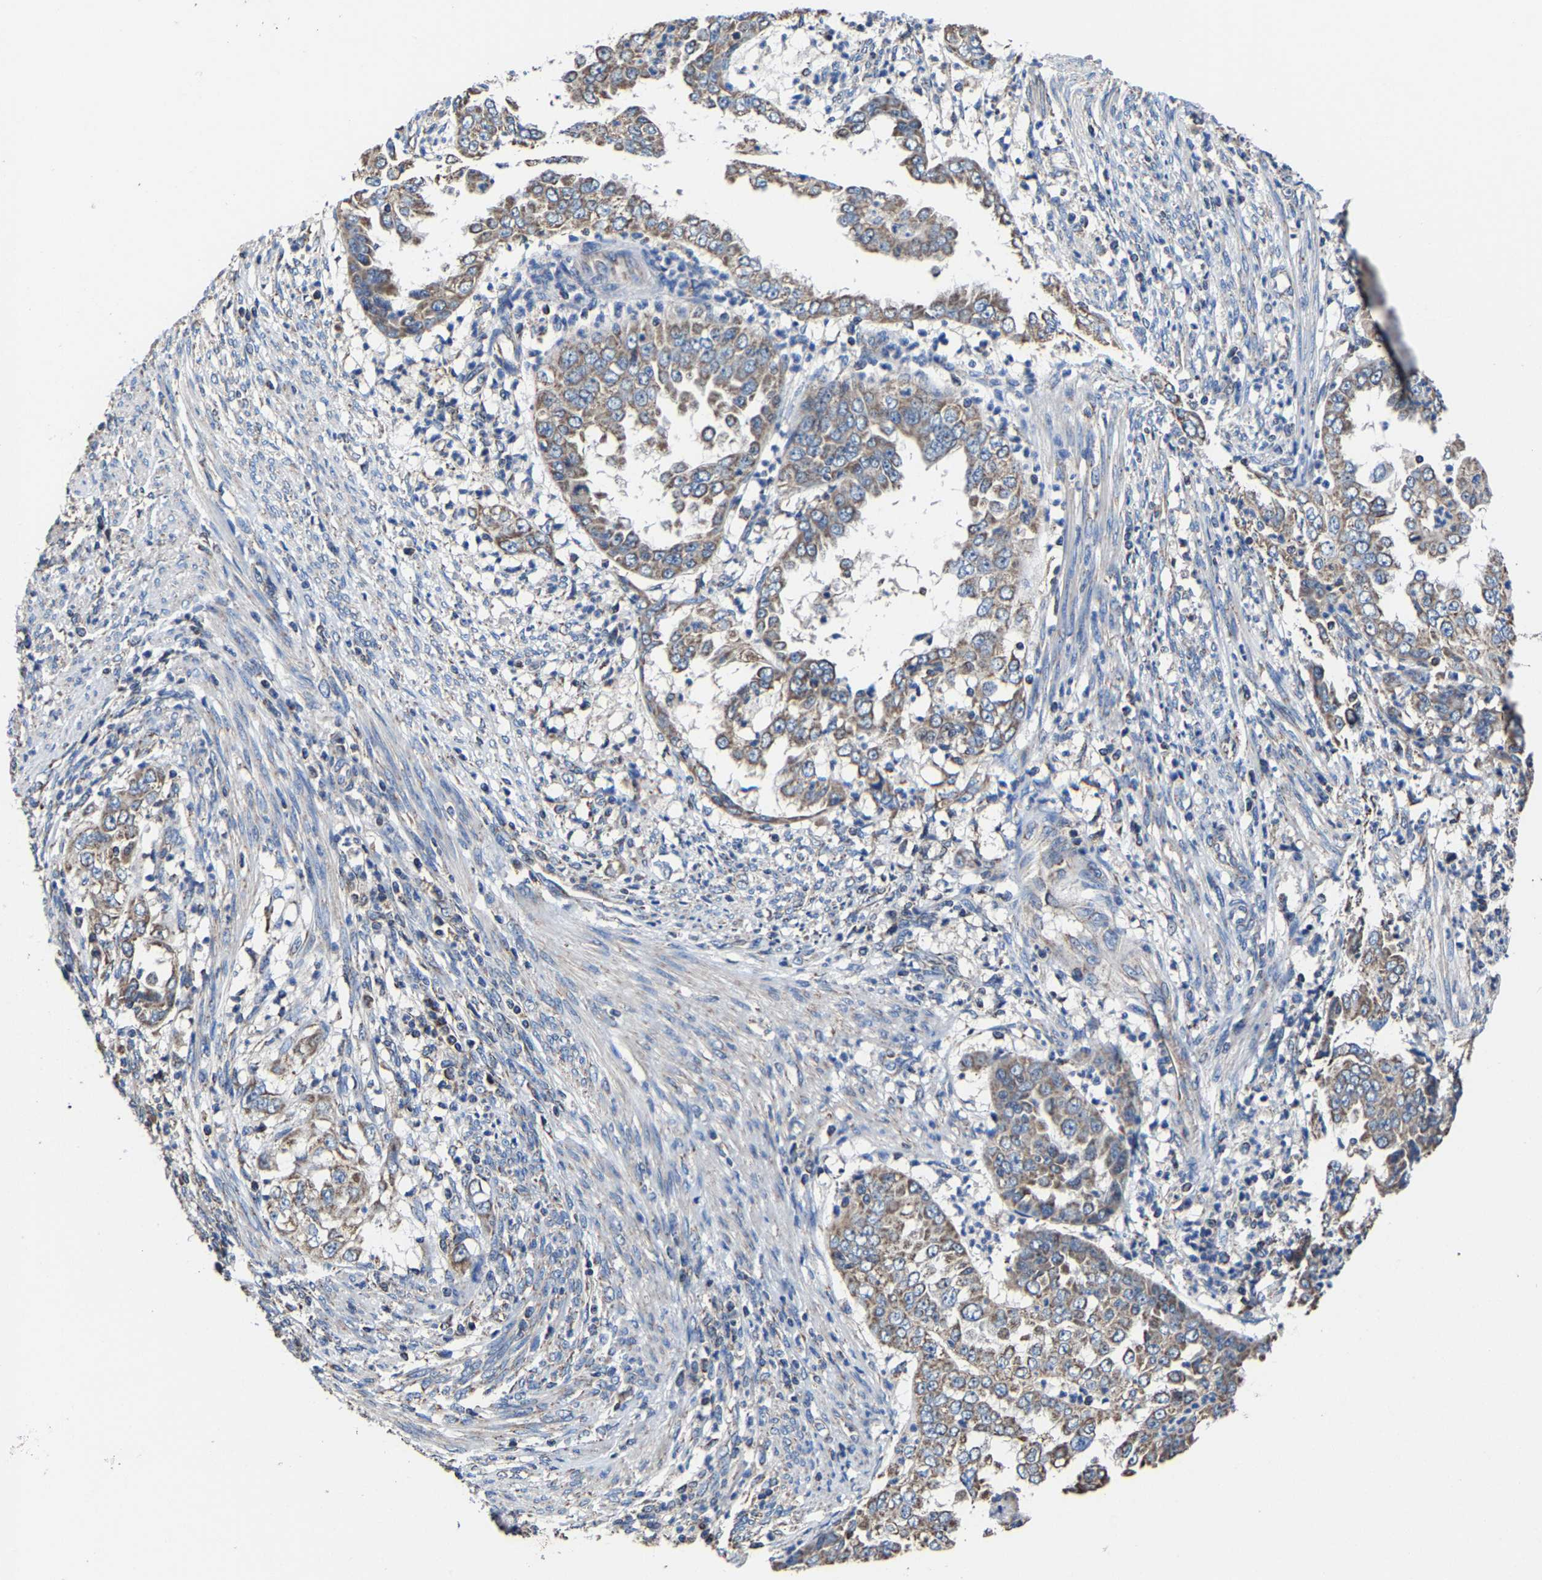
{"staining": {"intensity": "weak", "quantity": ">75%", "location": "cytoplasmic/membranous"}, "tissue": "endometrial cancer", "cell_type": "Tumor cells", "image_type": "cancer", "snomed": [{"axis": "morphology", "description": "Adenocarcinoma, NOS"}, {"axis": "topography", "description": "Endometrium"}], "caption": "Approximately >75% of tumor cells in human endometrial cancer demonstrate weak cytoplasmic/membranous protein positivity as visualized by brown immunohistochemical staining.", "gene": "ZCCHC7", "patient": {"sex": "female", "age": 85}}